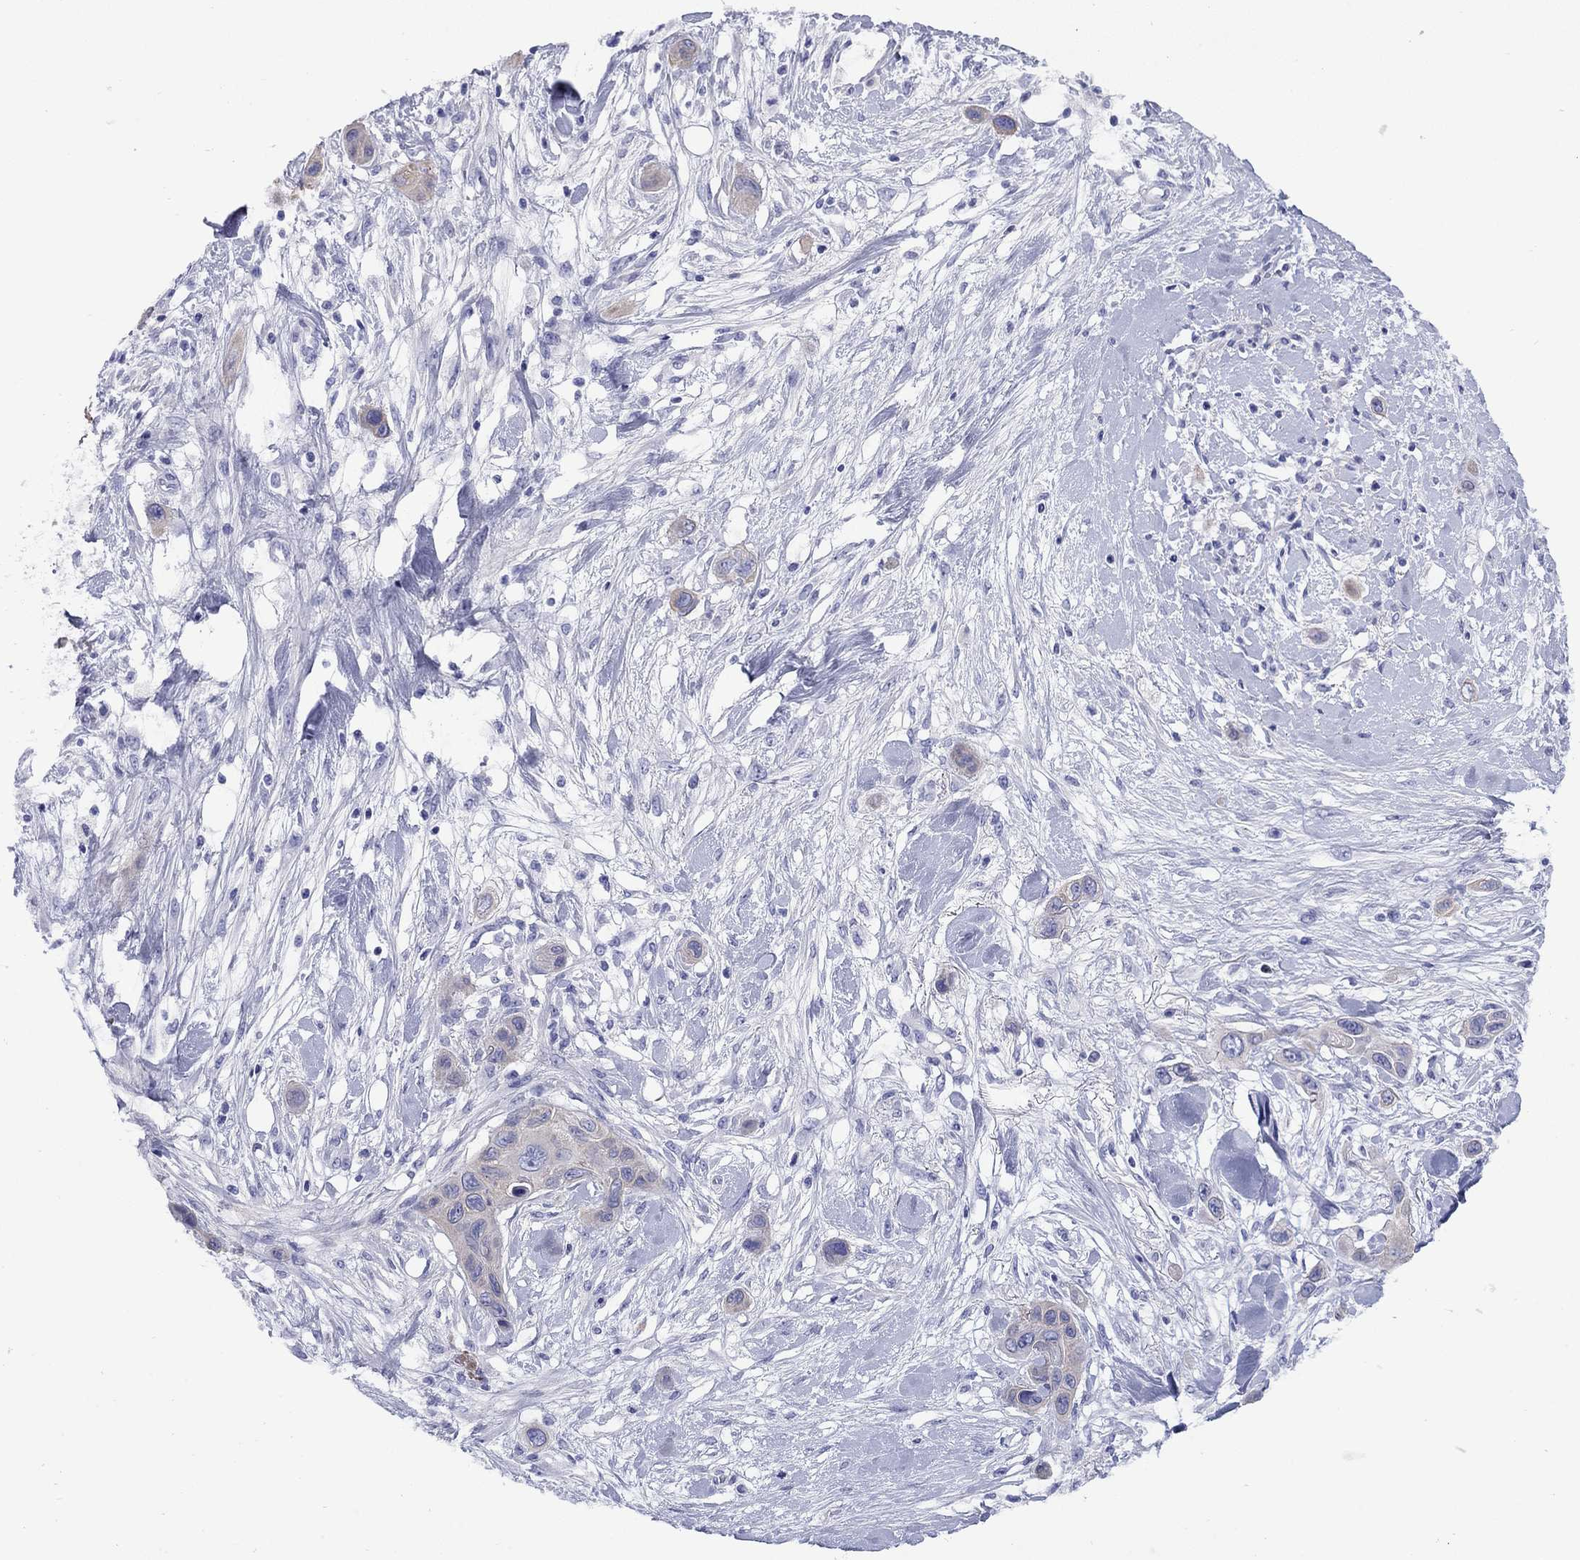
{"staining": {"intensity": "weak", "quantity": ">75%", "location": "cytoplasmic/membranous"}, "tissue": "skin cancer", "cell_type": "Tumor cells", "image_type": "cancer", "snomed": [{"axis": "morphology", "description": "Squamous cell carcinoma, NOS"}, {"axis": "topography", "description": "Skin"}], "caption": "Weak cytoplasmic/membranous protein expression is present in about >75% of tumor cells in squamous cell carcinoma (skin). Immunohistochemistry stains the protein of interest in brown and the nuclei are stained blue.", "gene": "CMYA5", "patient": {"sex": "male", "age": 79}}